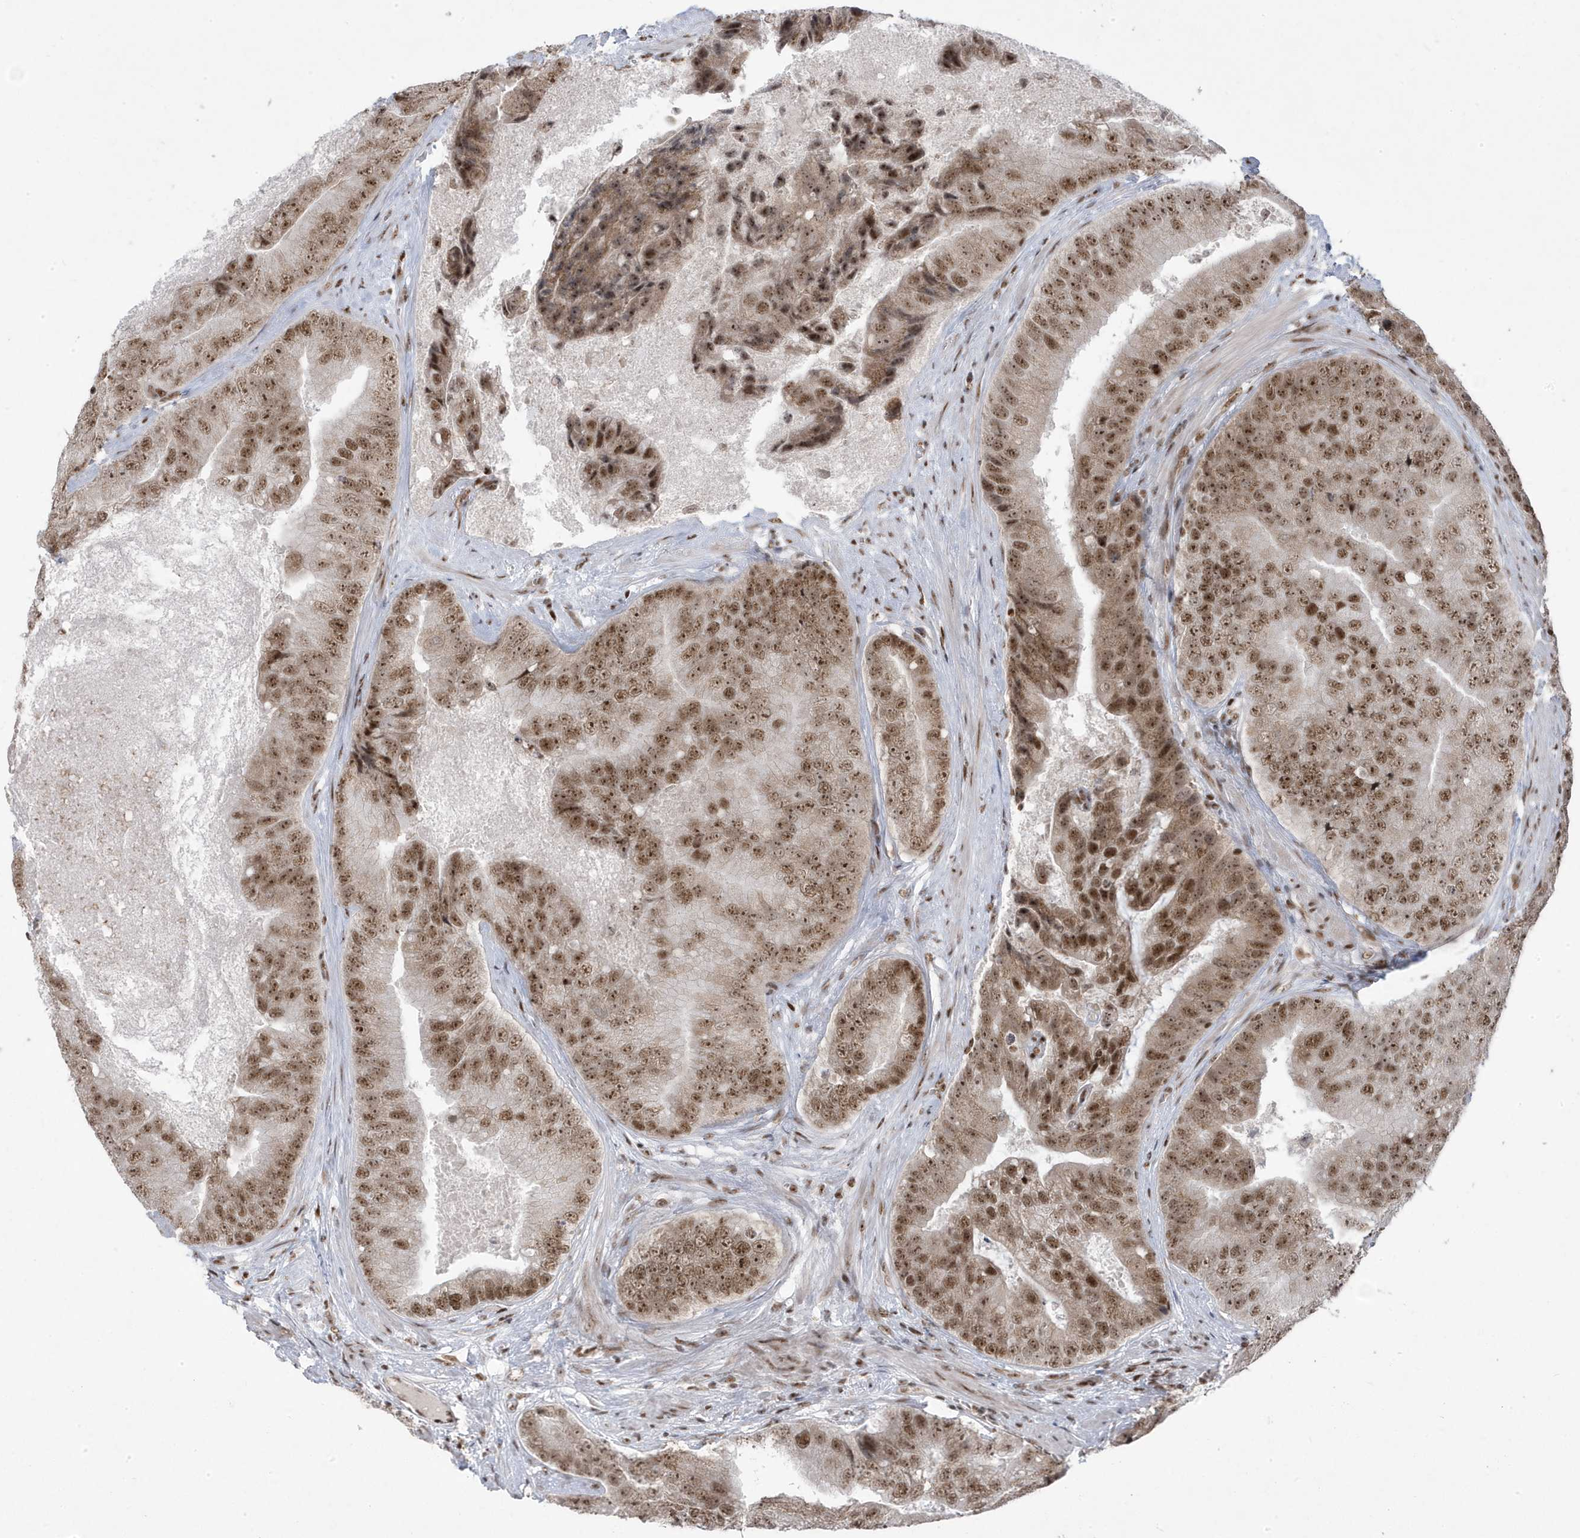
{"staining": {"intensity": "moderate", "quantity": ">75%", "location": "nuclear"}, "tissue": "prostate cancer", "cell_type": "Tumor cells", "image_type": "cancer", "snomed": [{"axis": "morphology", "description": "Adenocarcinoma, High grade"}, {"axis": "topography", "description": "Prostate"}], "caption": "Approximately >75% of tumor cells in prostate cancer demonstrate moderate nuclear protein expression as visualized by brown immunohistochemical staining.", "gene": "MTREX", "patient": {"sex": "male", "age": 70}}